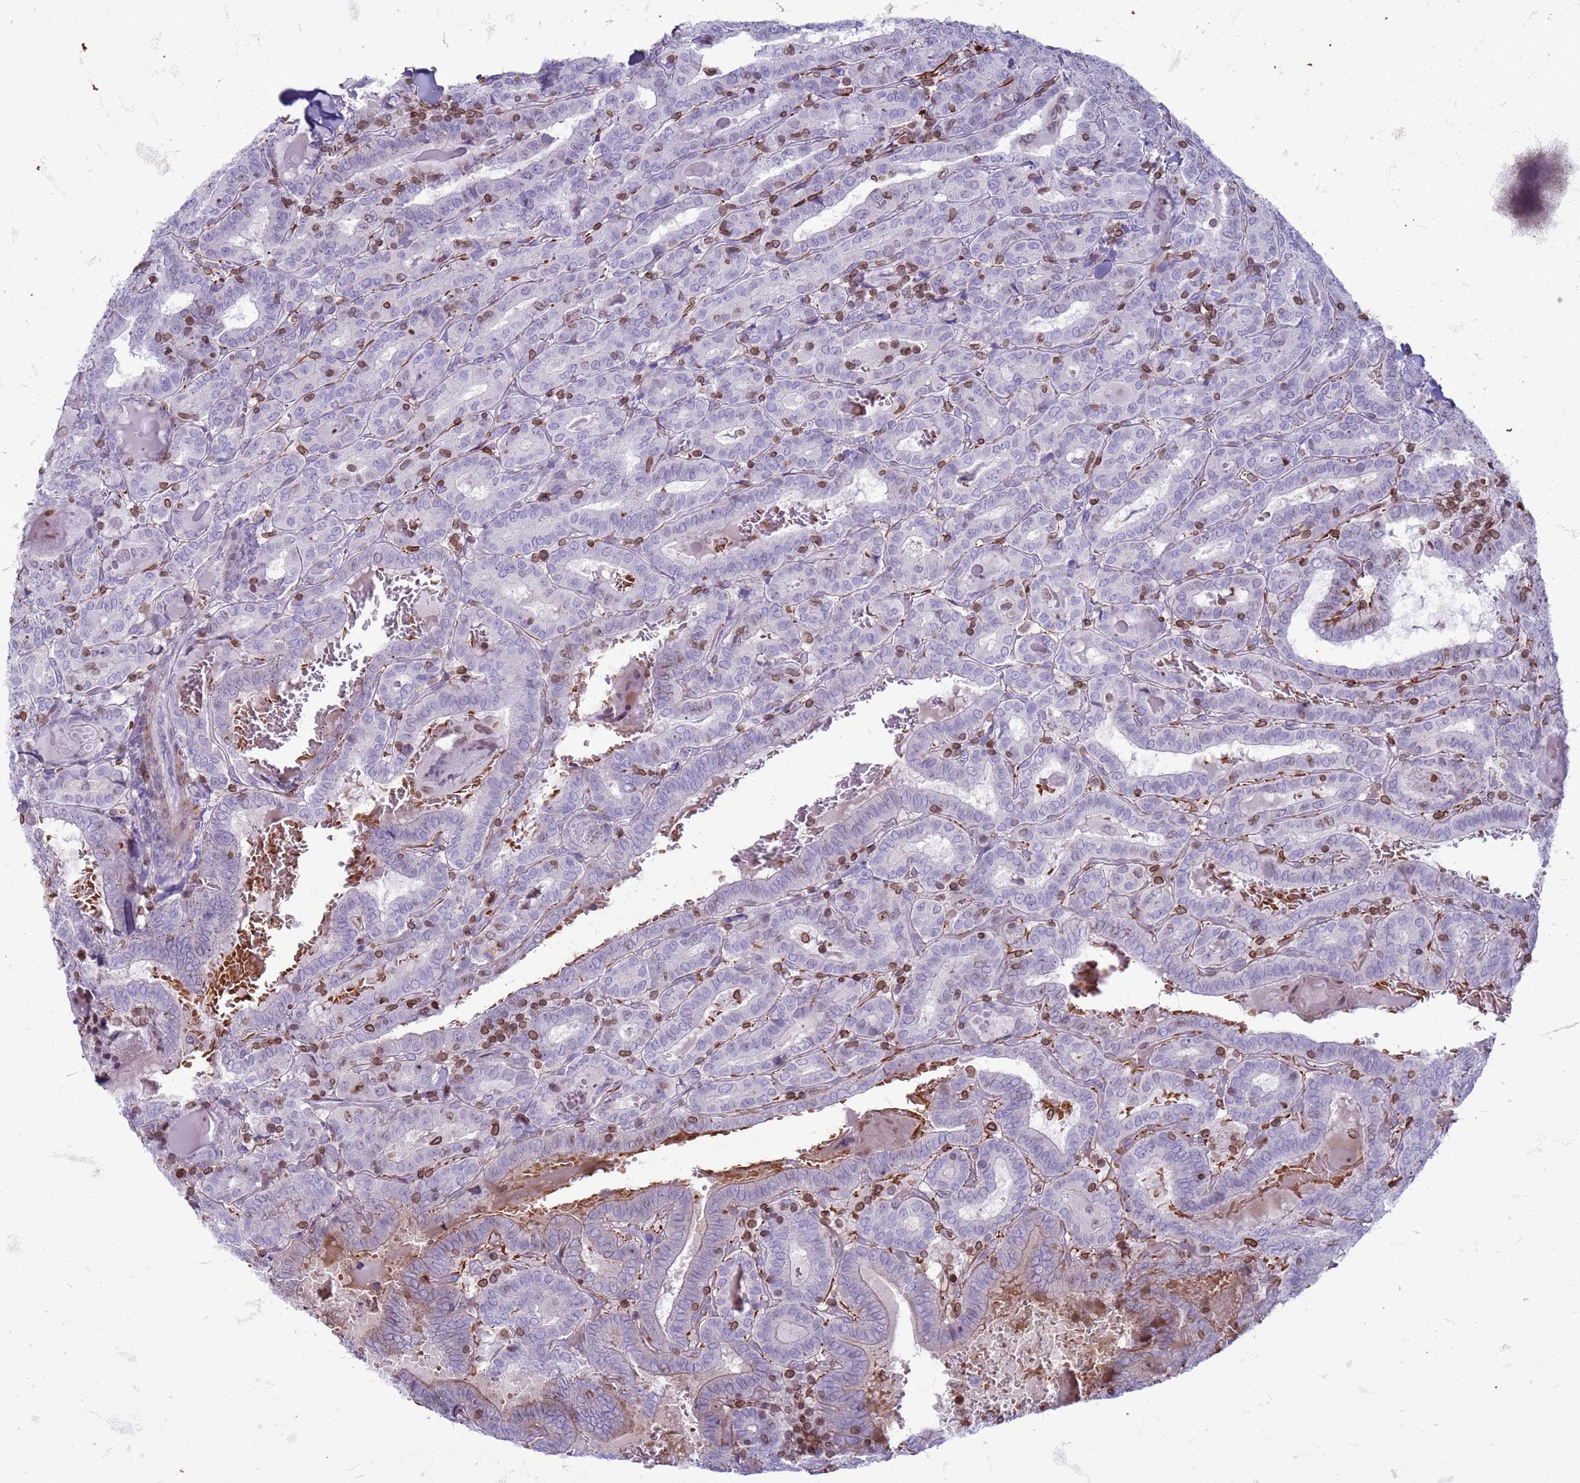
{"staining": {"intensity": "weak", "quantity": "<25%", "location": "cytoplasmic/membranous,nuclear"}, "tissue": "thyroid cancer", "cell_type": "Tumor cells", "image_type": "cancer", "snomed": [{"axis": "morphology", "description": "Papillary adenocarcinoma, NOS"}, {"axis": "topography", "description": "Thyroid gland"}], "caption": "Tumor cells show no significant protein expression in papillary adenocarcinoma (thyroid).", "gene": "METTL25B", "patient": {"sex": "female", "age": 72}}